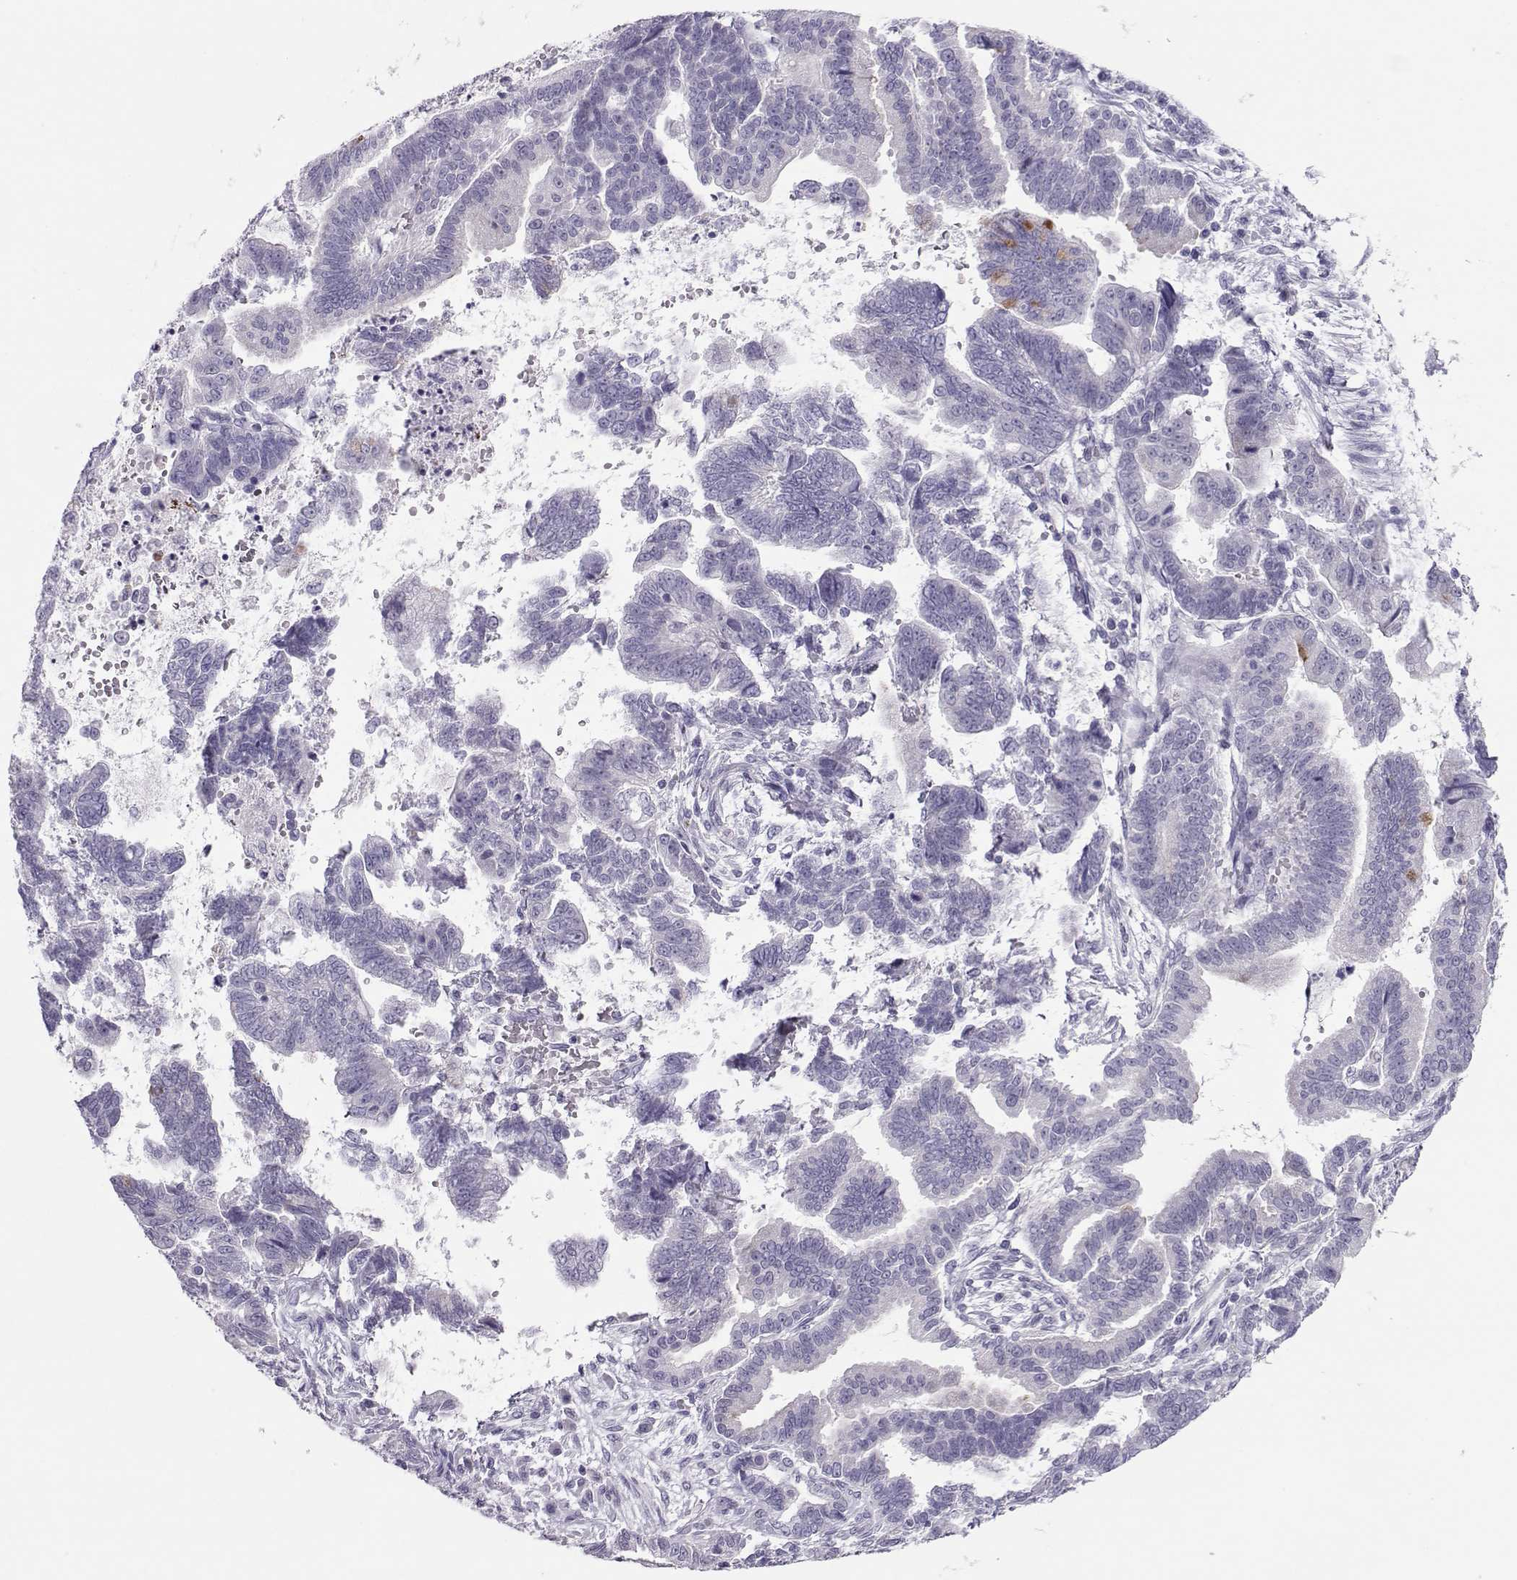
{"staining": {"intensity": "moderate", "quantity": "<25%", "location": "nuclear"}, "tissue": "stomach cancer", "cell_type": "Tumor cells", "image_type": "cancer", "snomed": [{"axis": "morphology", "description": "Adenocarcinoma, NOS"}, {"axis": "topography", "description": "Stomach"}], "caption": "Protein staining of stomach cancer tissue exhibits moderate nuclear positivity in about <25% of tumor cells. The protein is stained brown, and the nuclei are stained in blue (DAB IHC with brightfield microscopy, high magnification).", "gene": "TRPM7", "patient": {"sex": "male", "age": 83}}